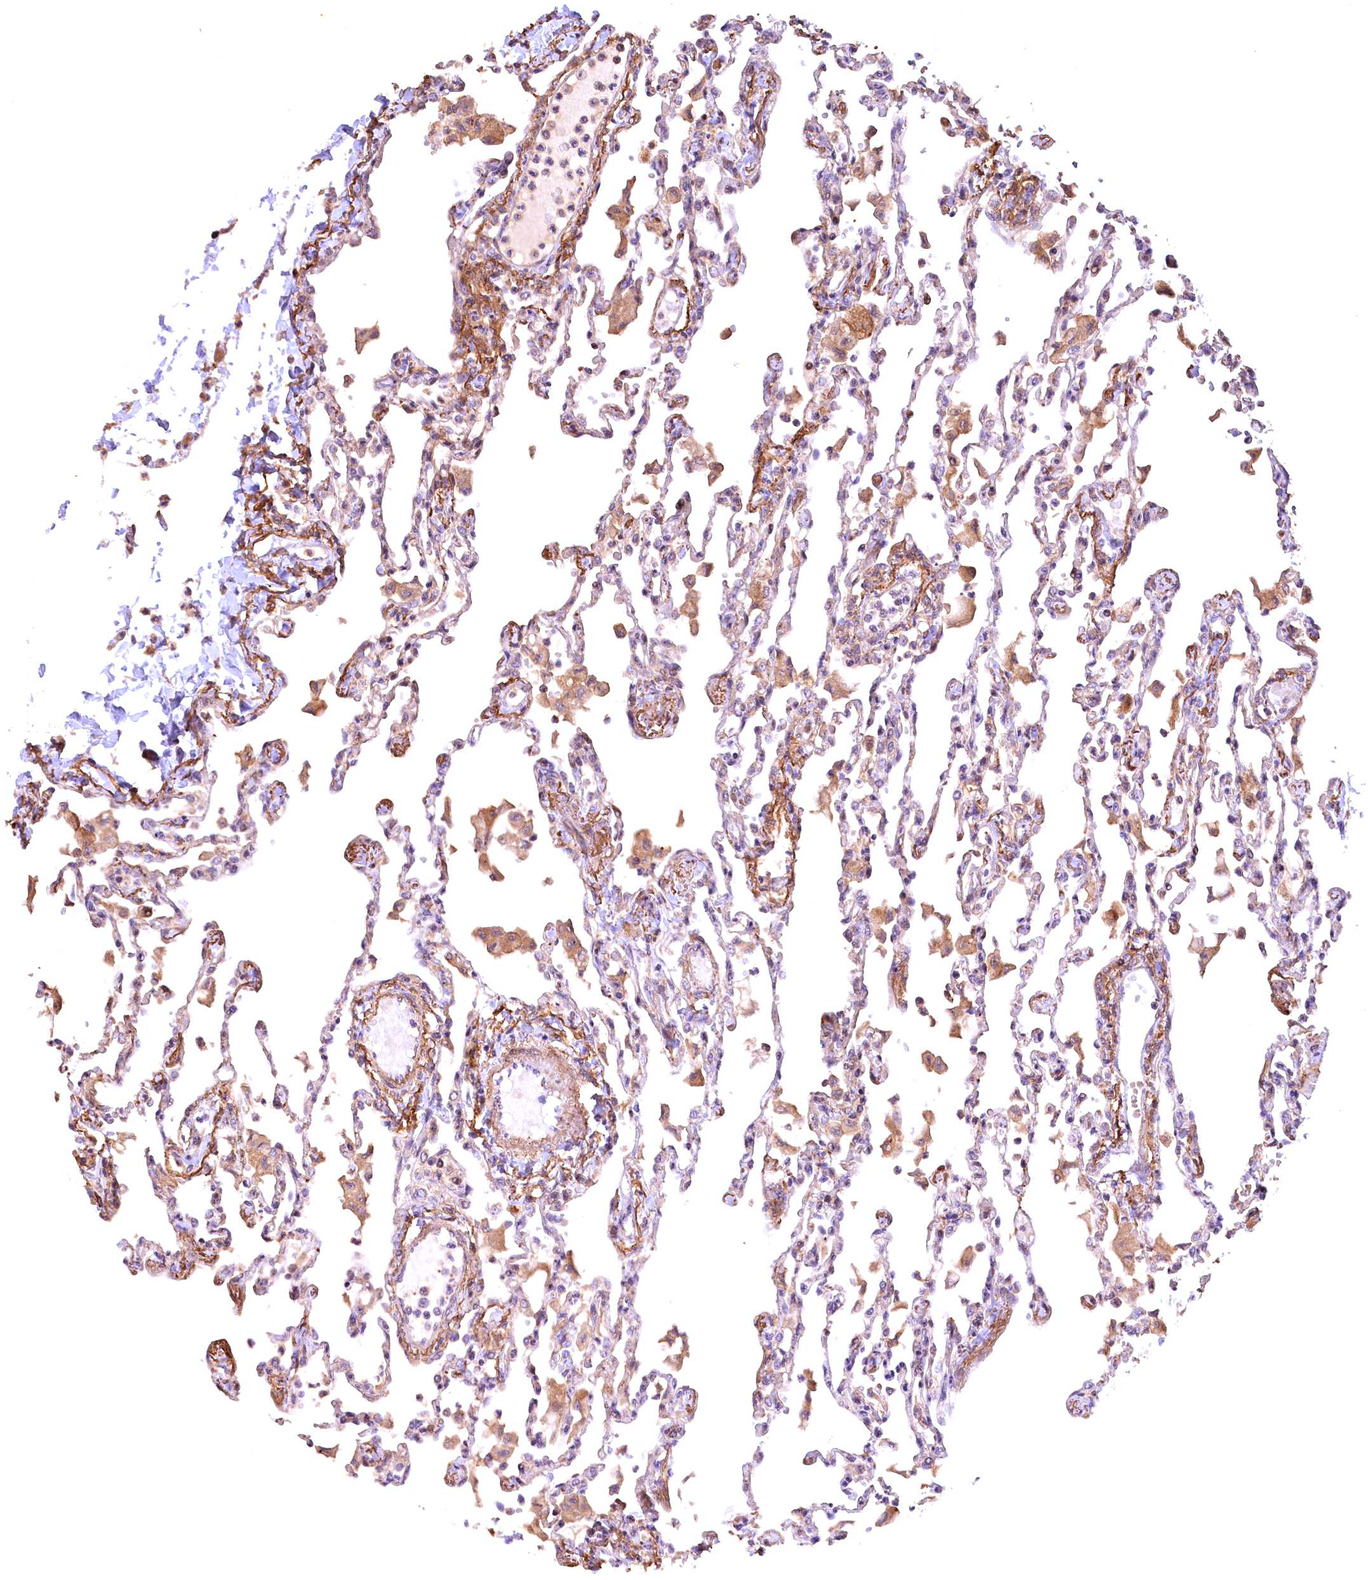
{"staining": {"intensity": "moderate", "quantity": ">75%", "location": "cytoplasmic/membranous"}, "tissue": "lung", "cell_type": "Alveolar cells", "image_type": "normal", "snomed": [{"axis": "morphology", "description": "Normal tissue, NOS"}, {"axis": "topography", "description": "Bronchus"}, {"axis": "topography", "description": "Lung"}], "caption": "Immunohistochemical staining of normal human lung reveals >75% levels of moderate cytoplasmic/membranous protein staining in about >75% of alveolar cells. (DAB IHC with brightfield microscopy, high magnification).", "gene": "FUZ", "patient": {"sex": "female", "age": 49}}